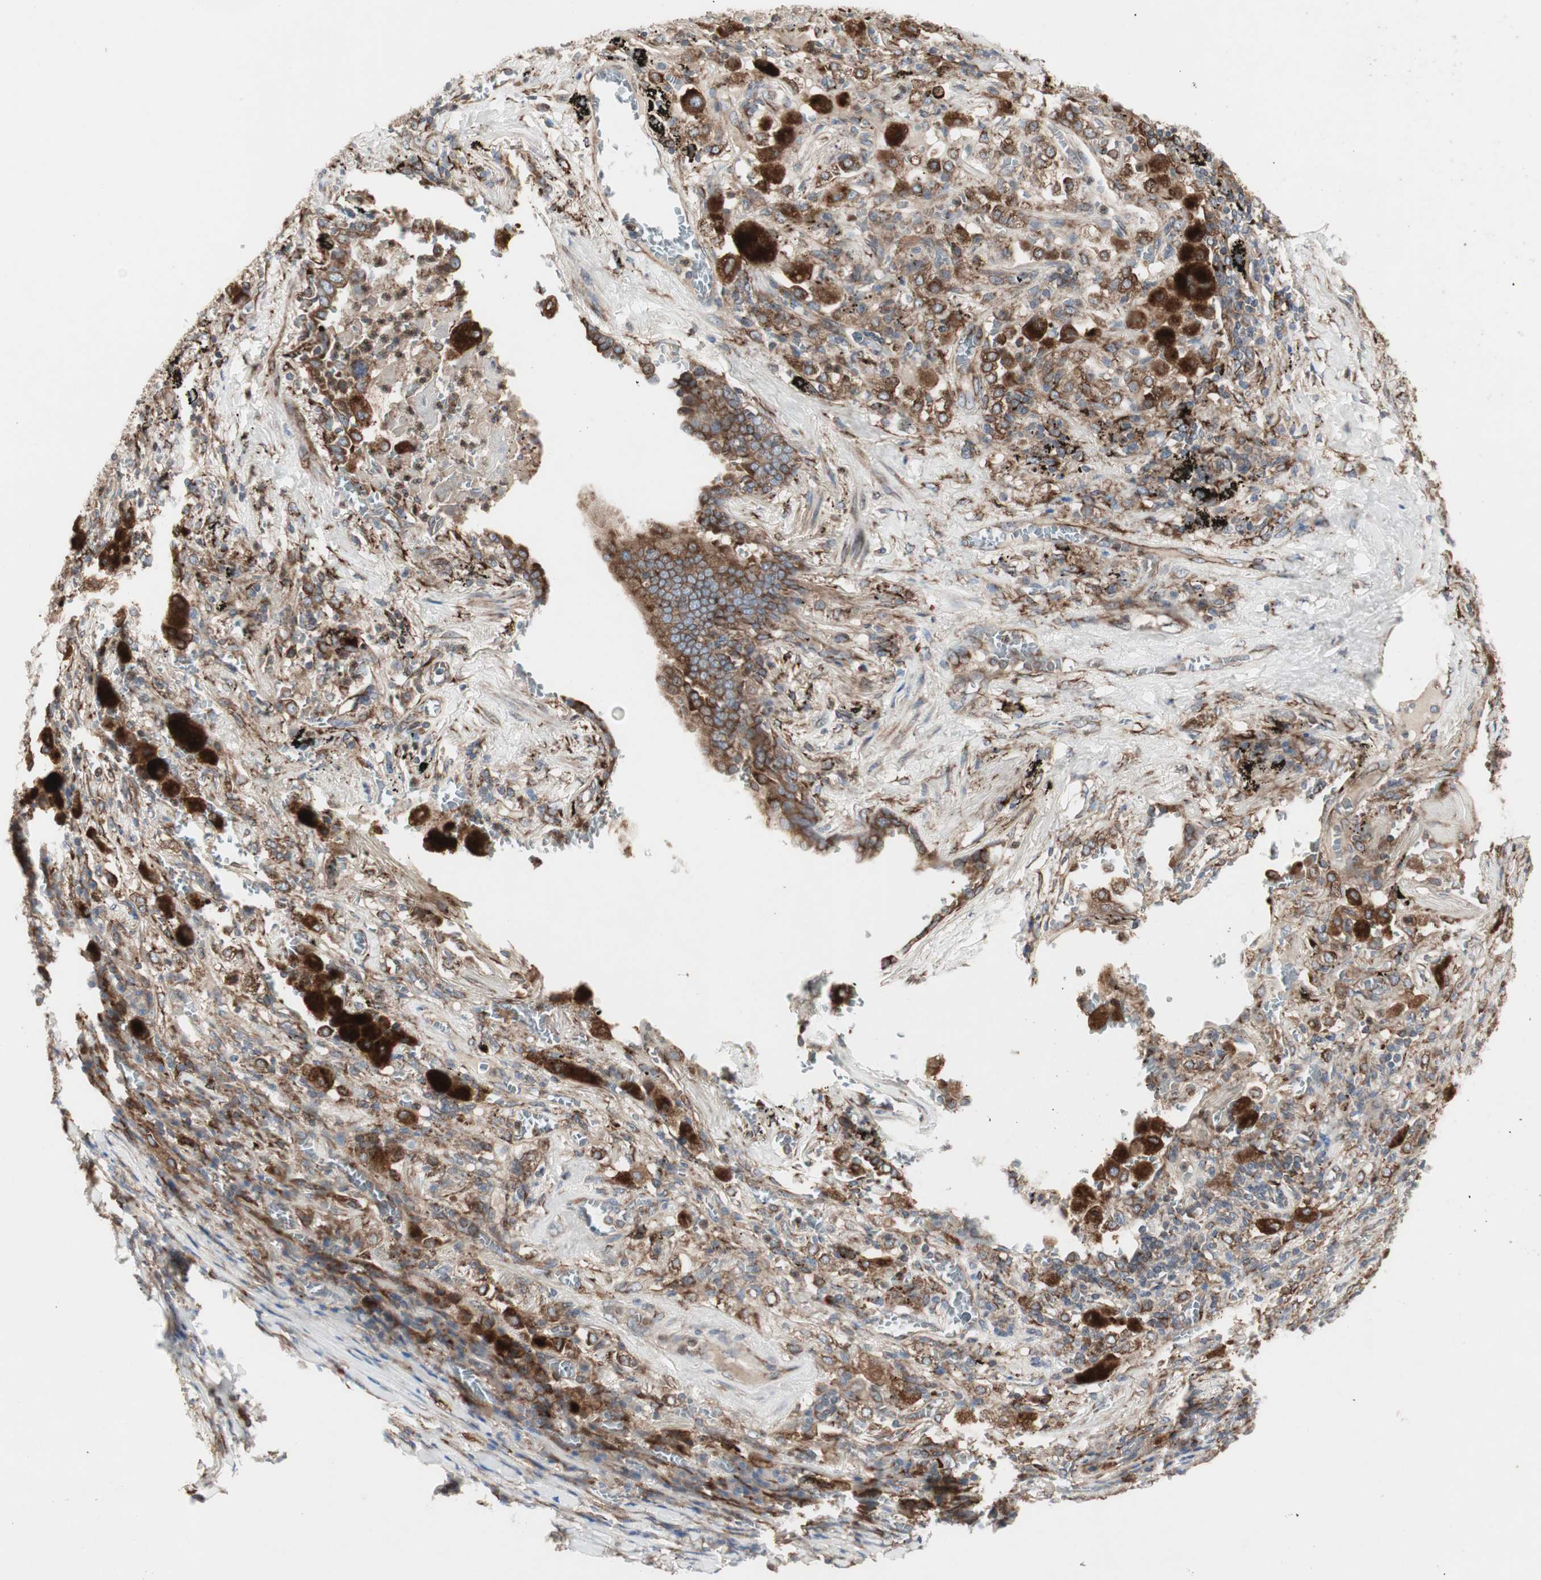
{"staining": {"intensity": "strong", "quantity": ">75%", "location": "cytoplasmic/membranous"}, "tissue": "lung cancer", "cell_type": "Tumor cells", "image_type": "cancer", "snomed": [{"axis": "morphology", "description": "Squamous cell carcinoma, NOS"}, {"axis": "topography", "description": "Lung"}], "caption": "DAB (3,3'-diaminobenzidine) immunohistochemical staining of lung squamous cell carcinoma exhibits strong cytoplasmic/membranous protein expression in about >75% of tumor cells. Using DAB (brown) and hematoxylin (blue) stains, captured at high magnification using brightfield microscopy.", "gene": "H6PD", "patient": {"sex": "male", "age": 57}}